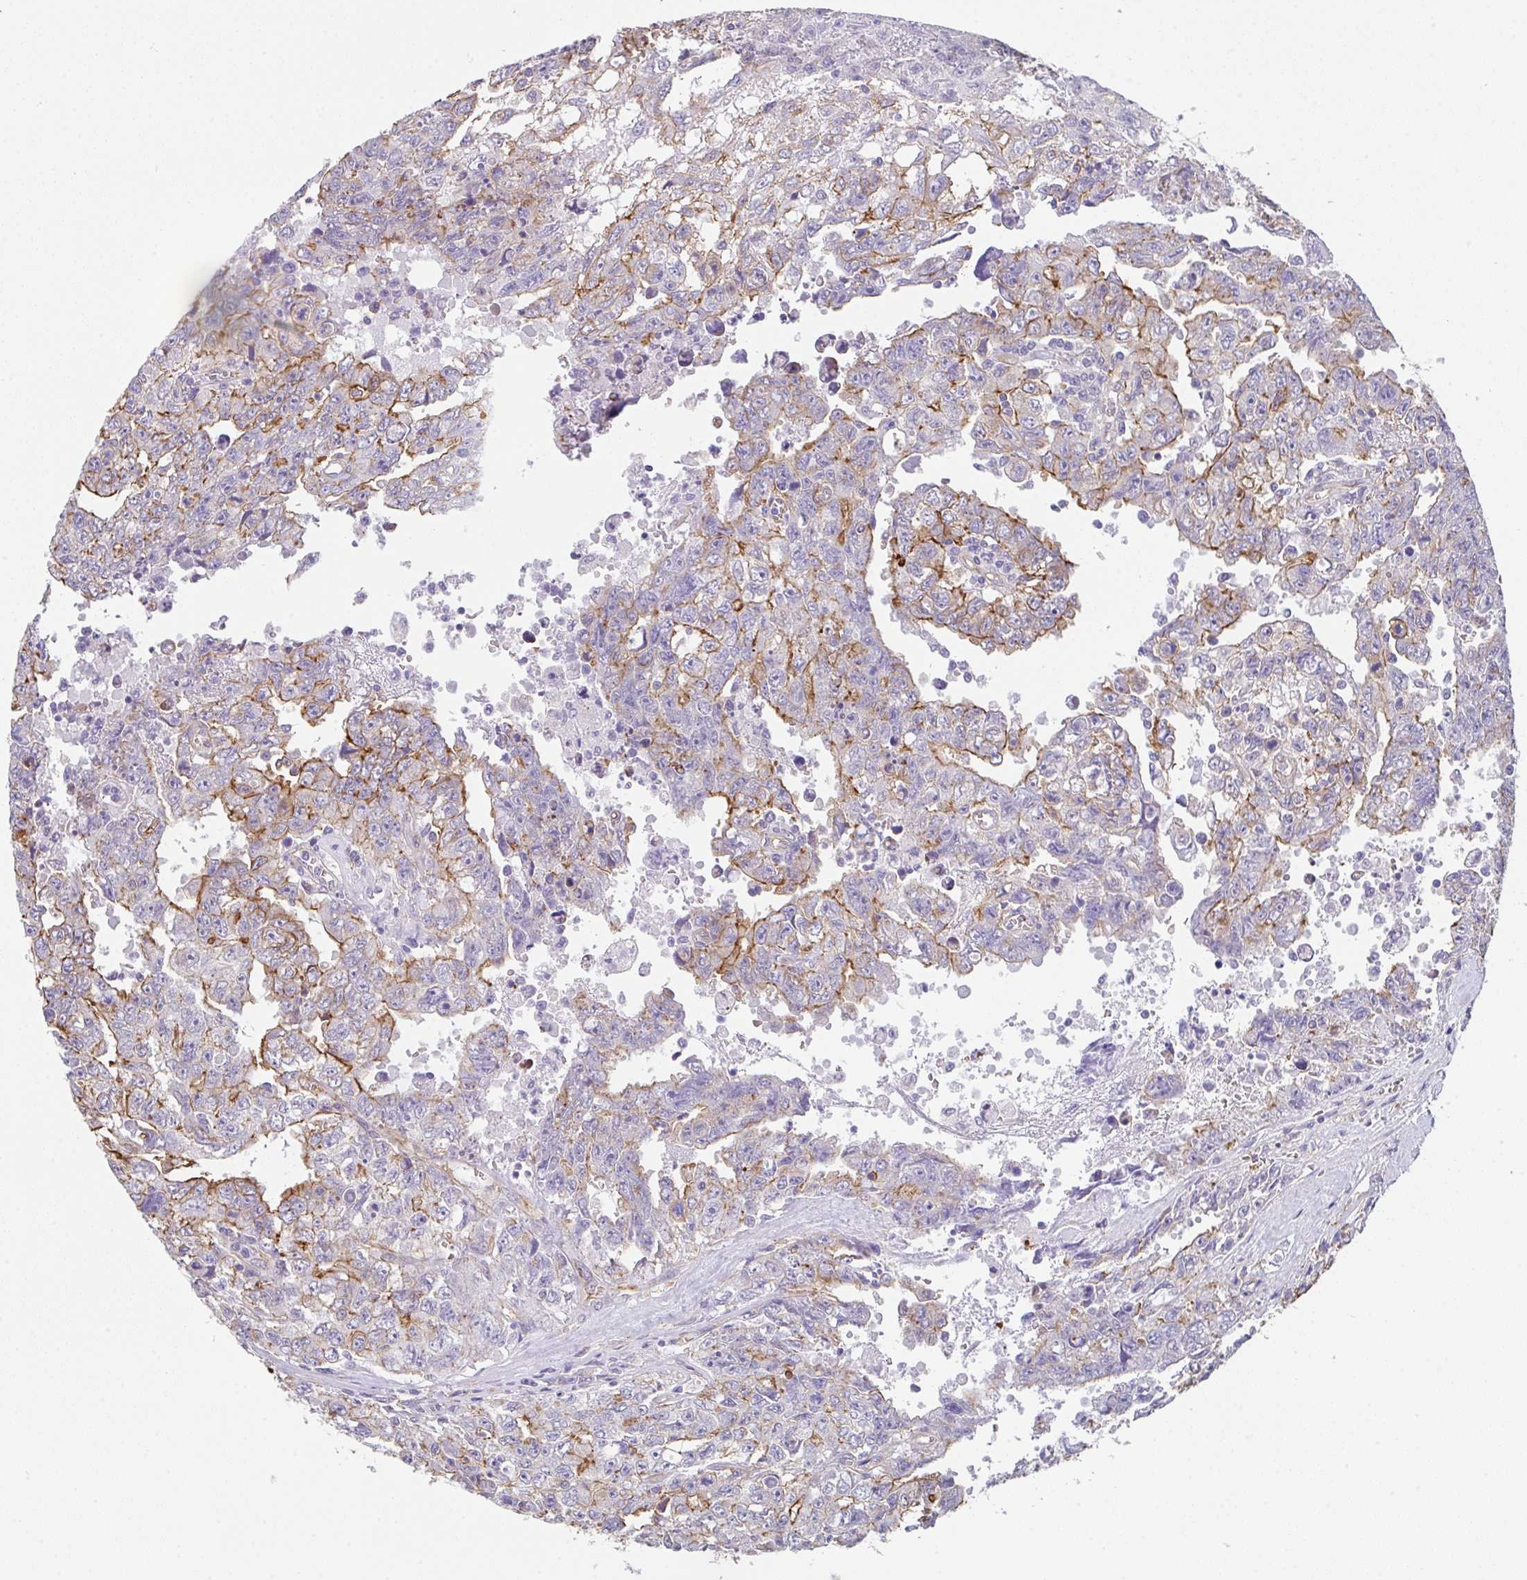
{"staining": {"intensity": "moderate", "quantity": "25%-75%", "location": "cytoplasmic/membranous"}, "tissue": "testis cancer", "cell_type": "Tumor cells", "image_type": "cancer", "snomed": [{"axis": "morphology", "description": "Carcinoma, Embryonal, NOS"}, {"axis": "topography", "description": "Testis"}], "caption": "Tumor cells exhibit medium levels of moderate cytoplasmic/membranous positivity in approximately 25%-75% of cells in human testis embryonal carcinoma.", "gene": "DBN1", "patient": {"sex": "male", "age": 24}}